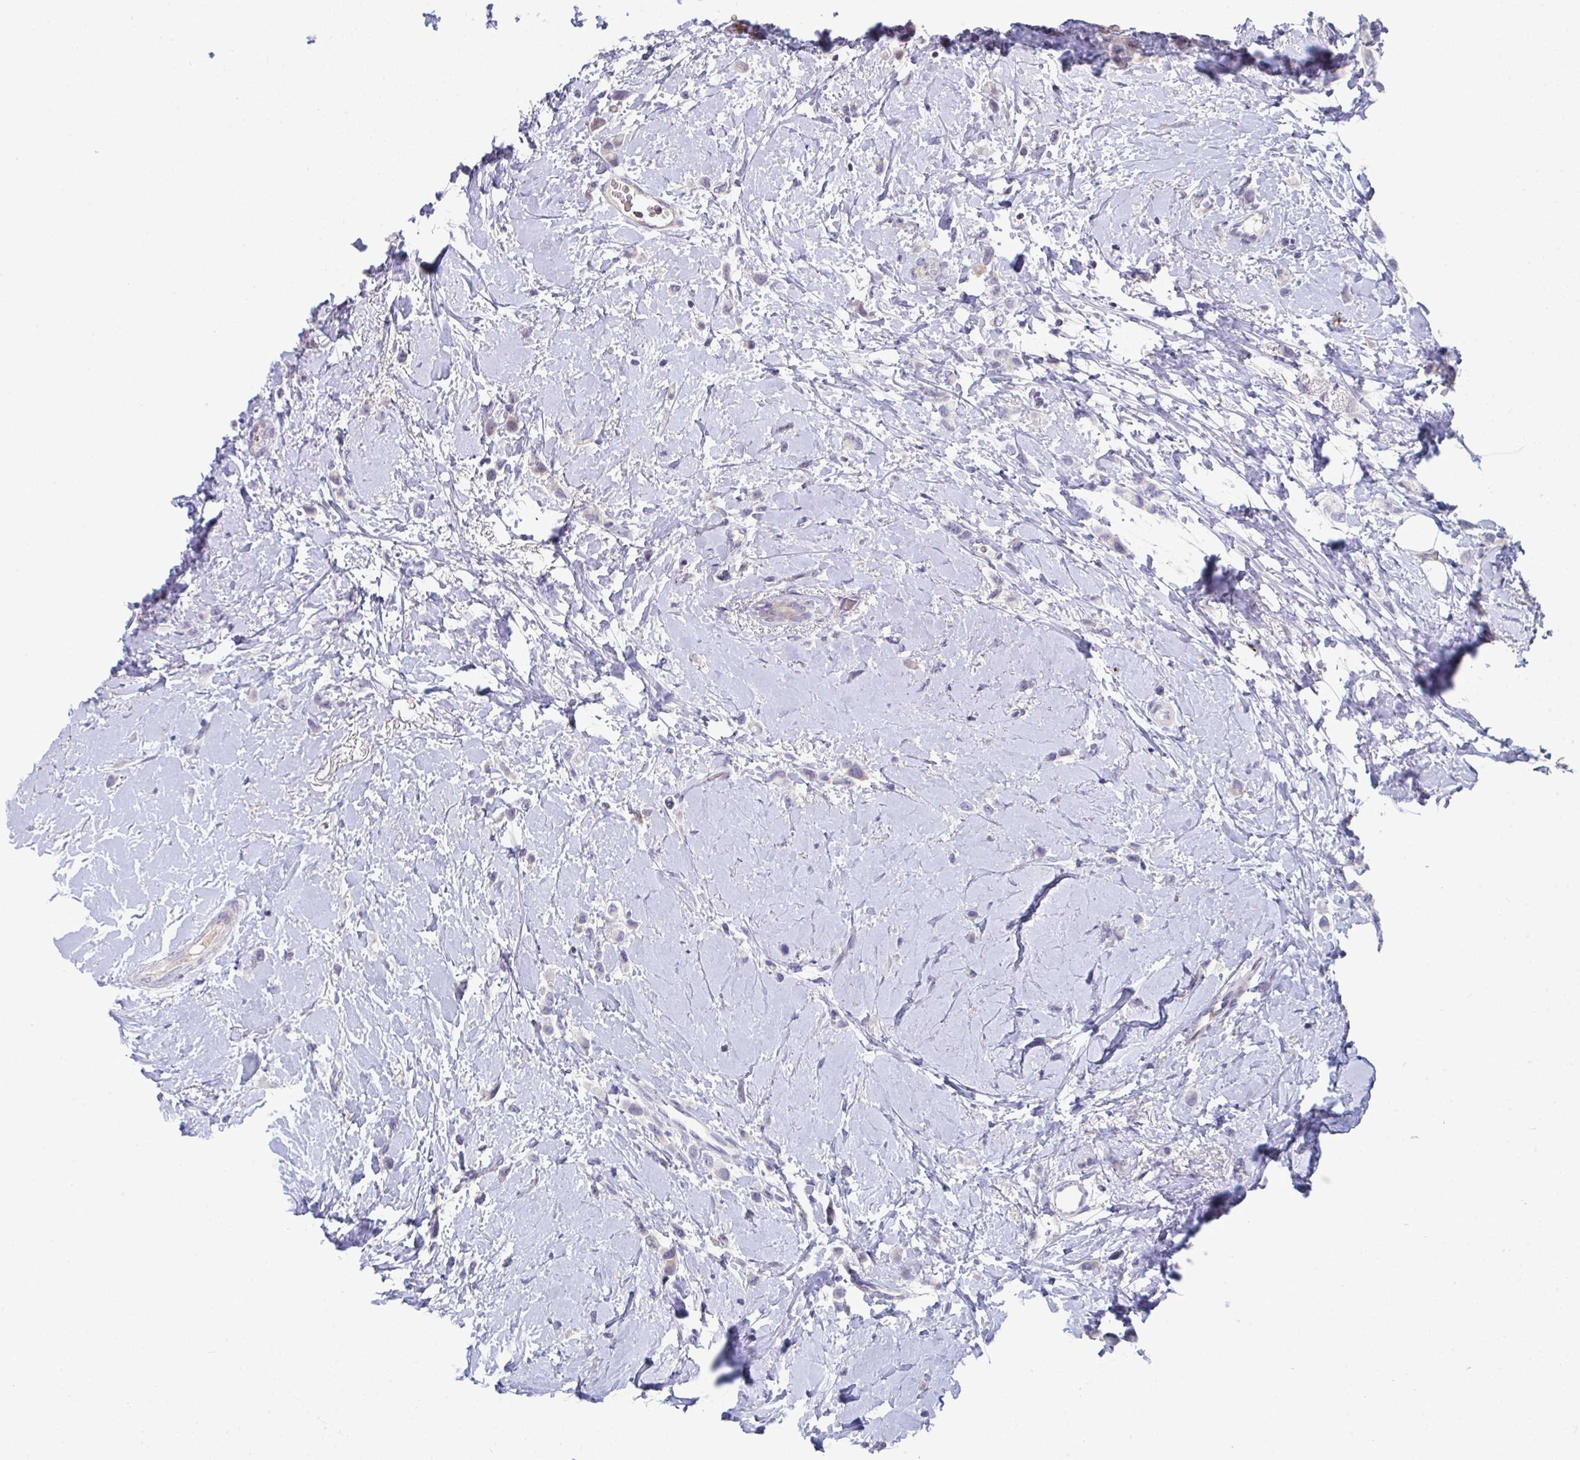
{"staining": {"intensity": "negative", "quantity": "none", "location": "none"}, "tissue": "breast cancer", "cell_type": "Tumor cells", "image_type": "cancer", "snomed": [{"axis": "morphology", "description": "Lobular carcinoma"}, {"axis": "topography", "description": "Breast"}], "caption": "Micrograph shows no protein positivity in tumor cells of lobular carcinoma (breast) tissue. (Brightfield microscopy of DAB immunohistochemistry (IHC) at high magnification).", "gene": "AOC2", "patient": {"sex": "female", "age": 66}}